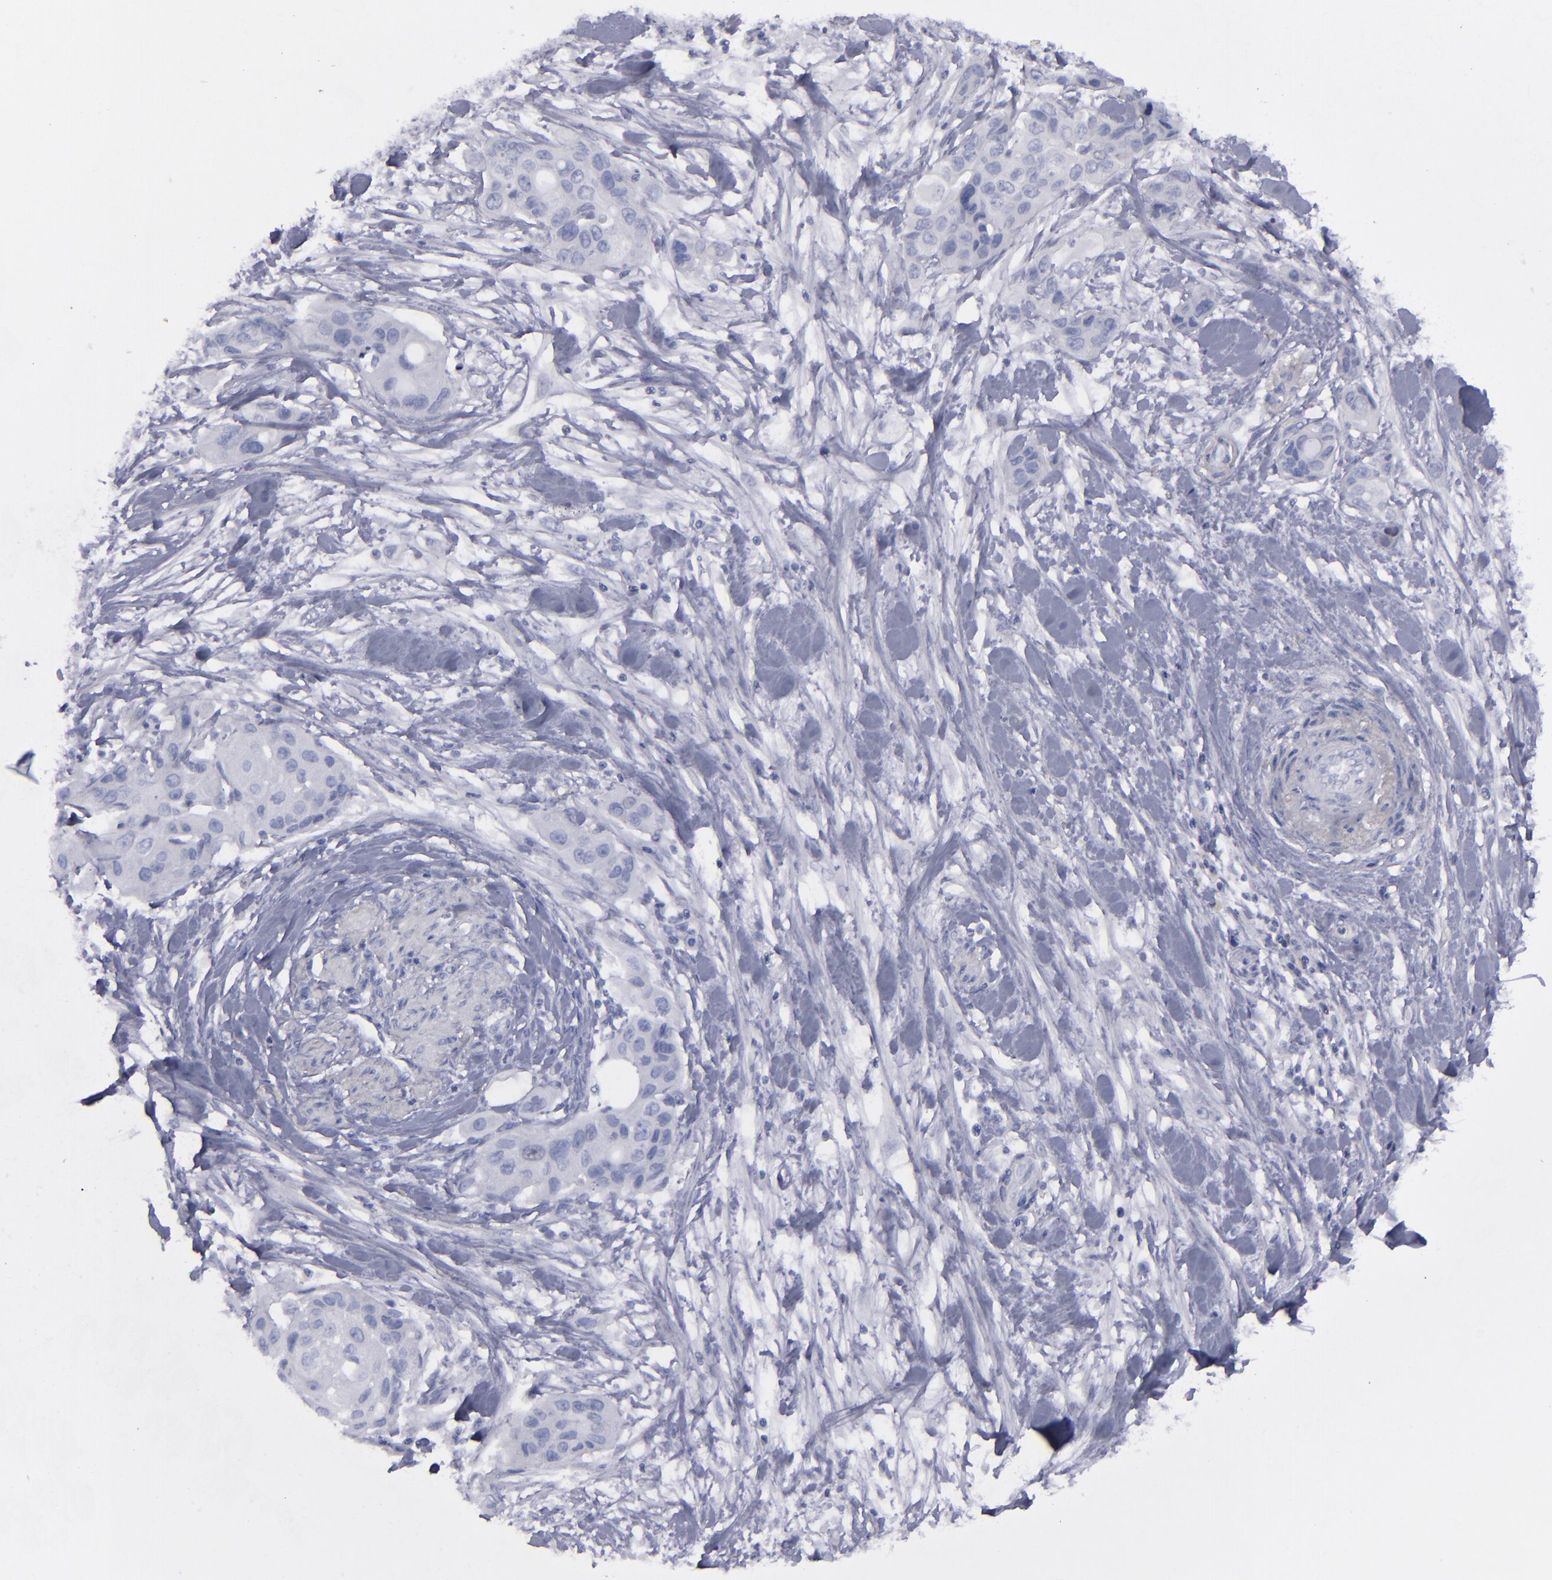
{"staining": {"intensity": "negative", "quantity": "none", "location": "none"}, "tissue": "pancreatic cancer", "cell_type": "Tumor cells", "image_type": "cancer", "snomed": [{"axis": "morphology", "description": "Adenocarcinoma, NOS"}, {"axis": "topography", "description": "Pancreas"}], "caption": "A high-resolution histopathology image shows immunohistochemistry staining of adenocarcinoma (pancreatic), which displays no significant positivity in tumor cells.", "gene": "CD22", "patient": {"sex": "female", "age": 60}}